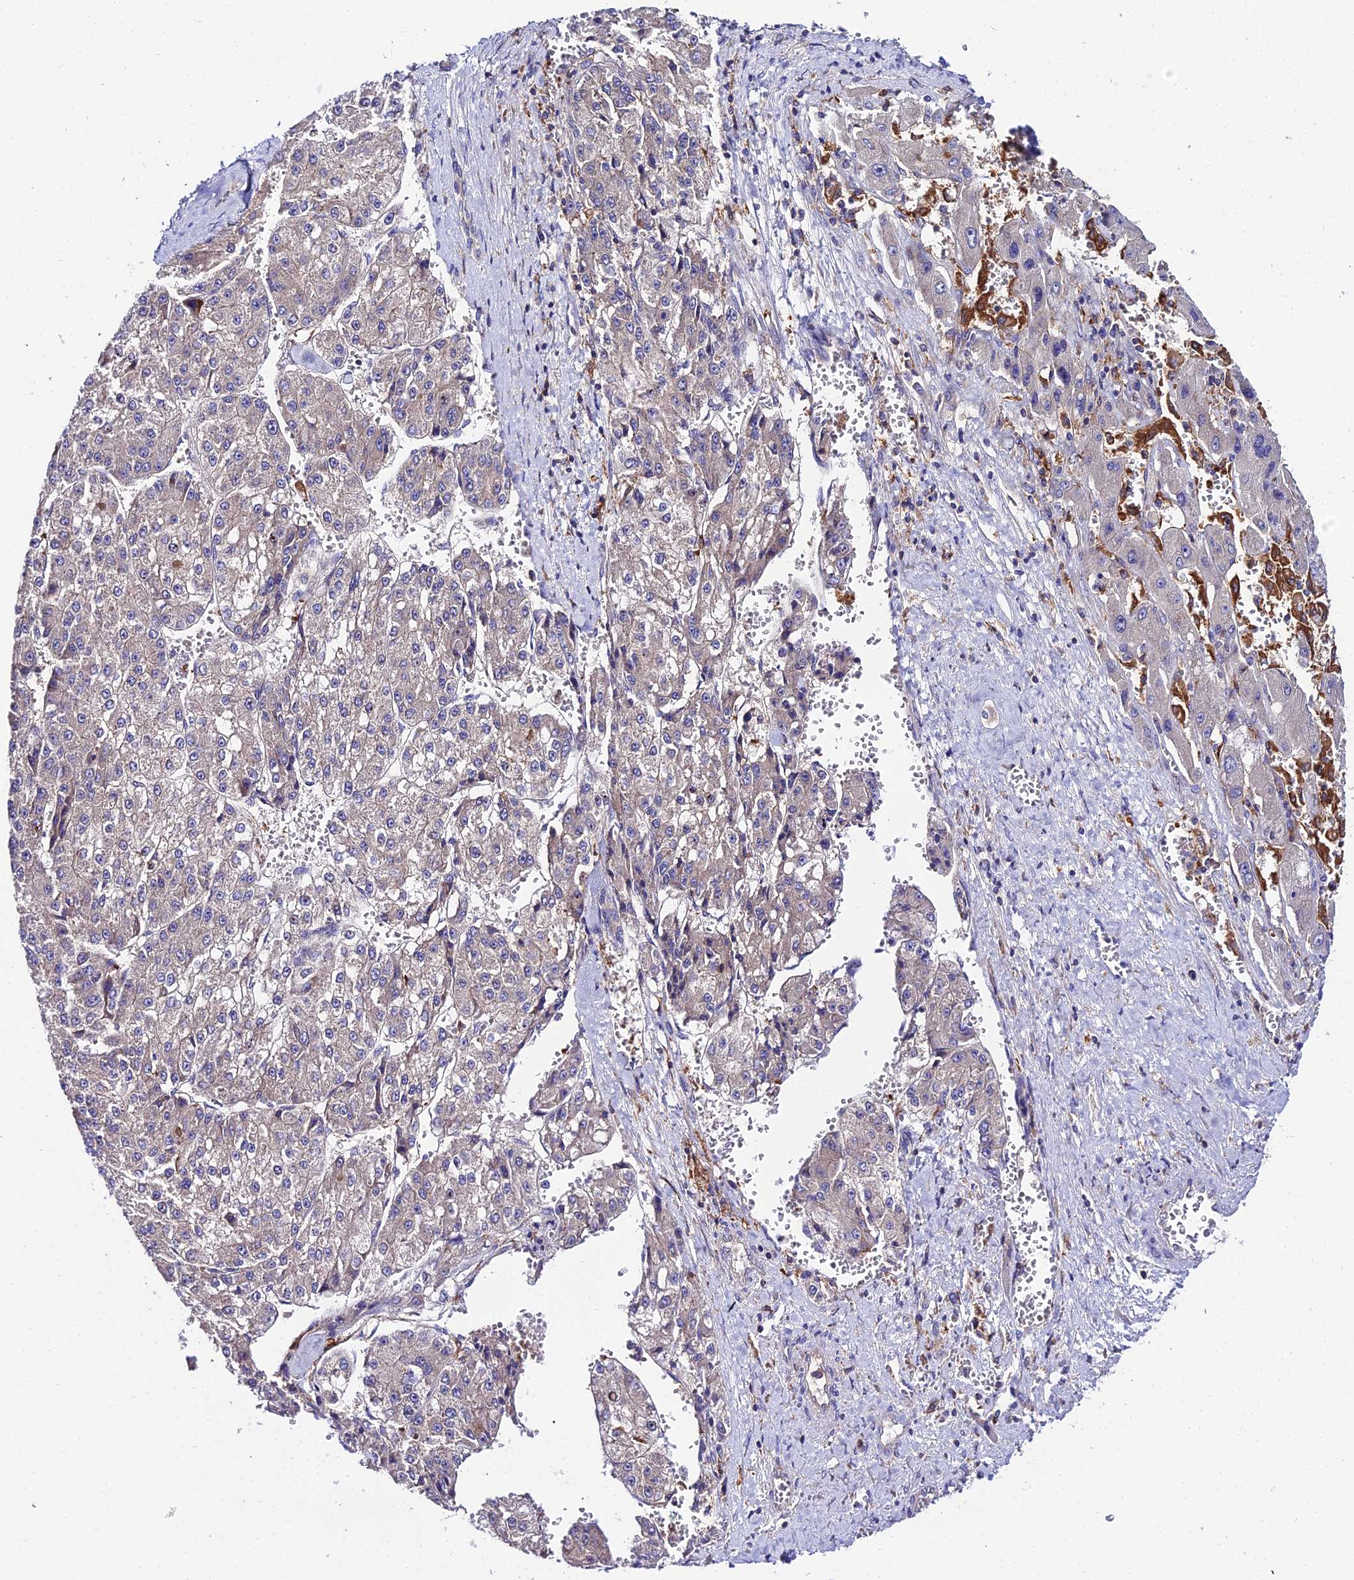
{"staining": {"intensity": "negative", "quantity": "none", "location": "none"}, "tissue": "liver cancer", "cell_type": "Tumor cells", "image_type": "cancer", "snomed": [{"axis": "morphology", "description": "Carcinoma, Hepatocellular, NOS"}, {"axis": "topography", "description": "Liver"}], "caption": "Protein analysis of liver cancer displays no significant expression in tumor cells.", "gene": "C2orf69", "patient": {"sex": "female", "age": 73}}